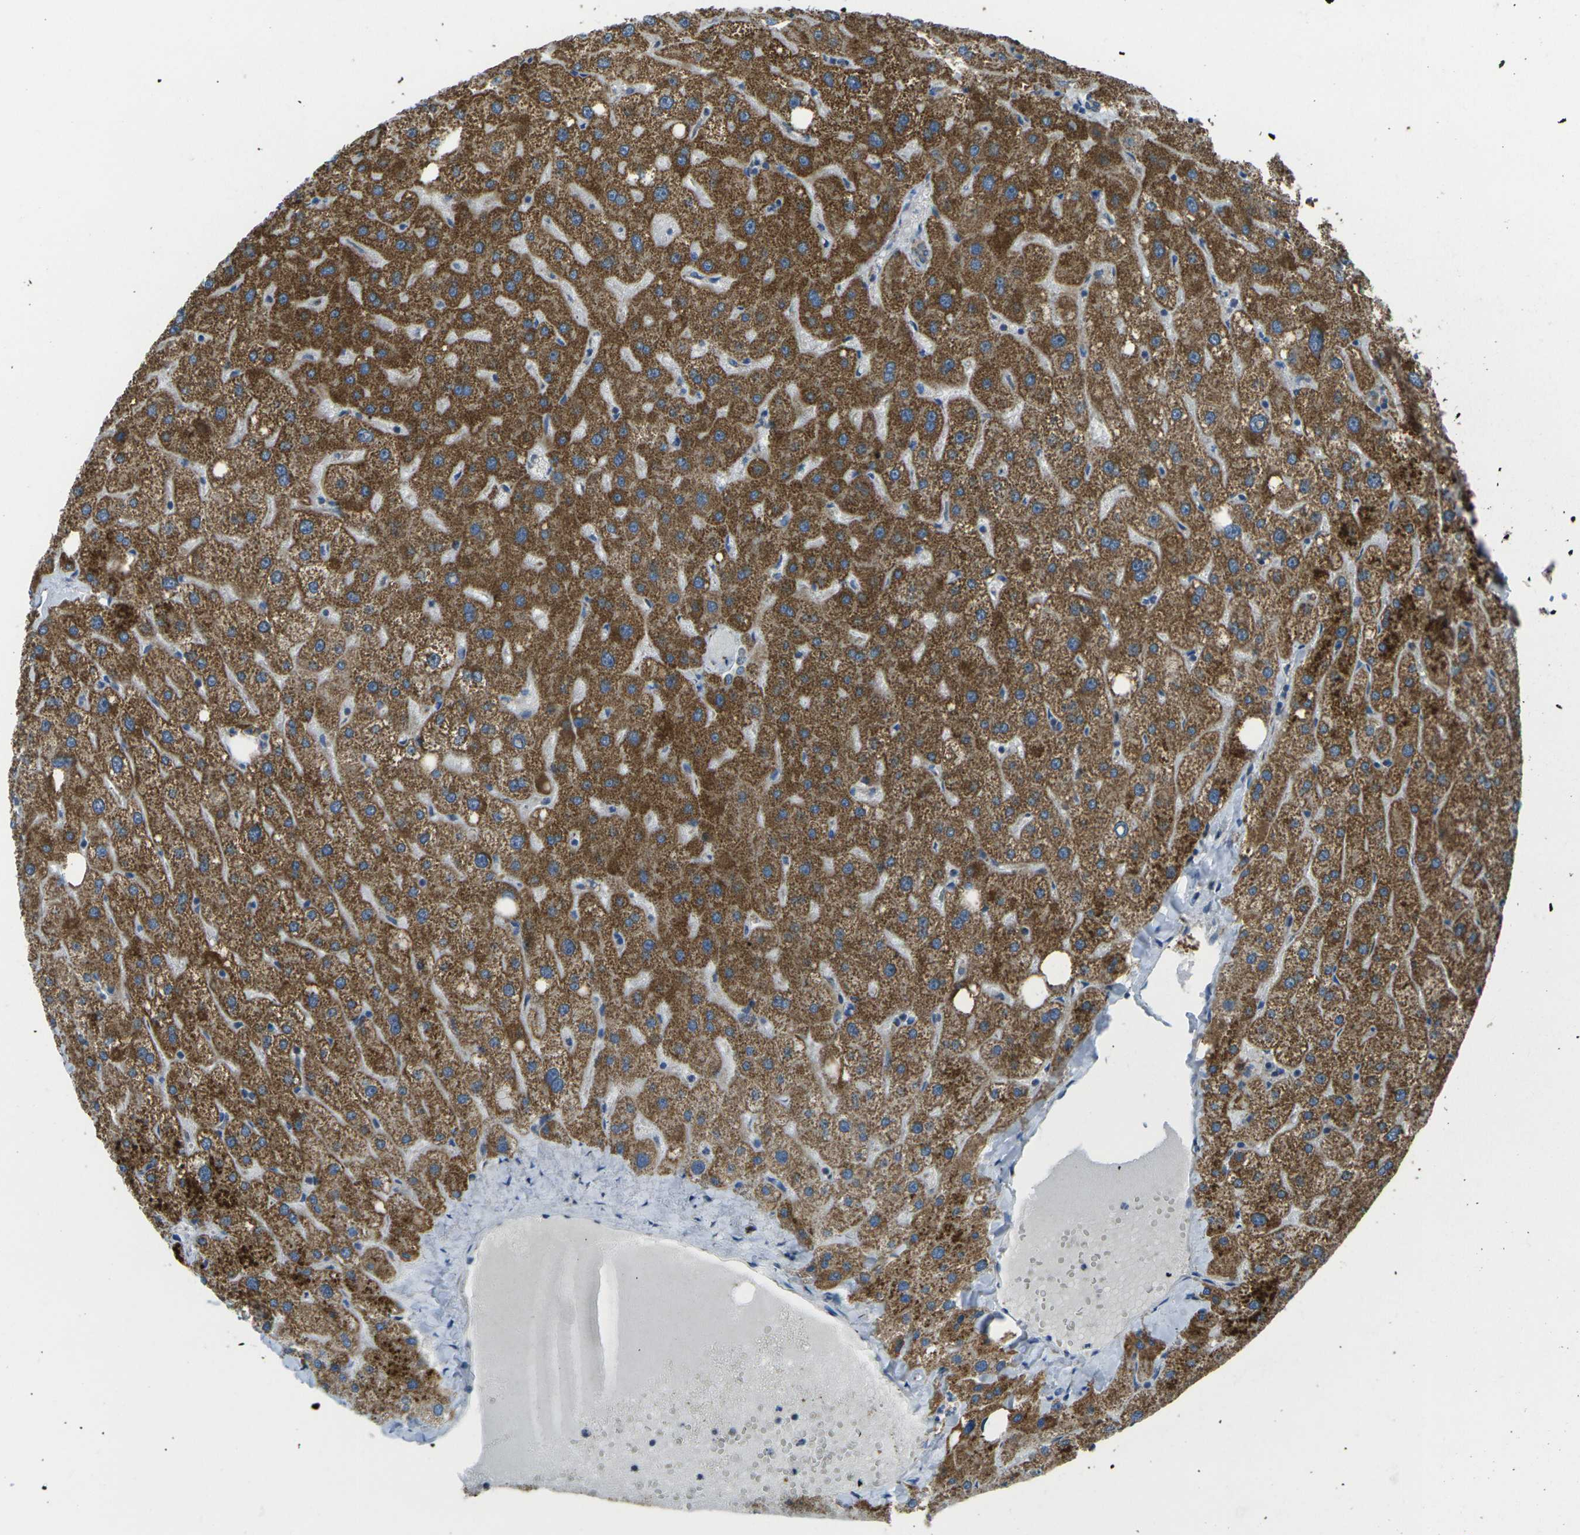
{"staining": {"intensity": "weak", "quantity": "25%-75%", "location": "cytoplasmic/membranous"}, "tissue": "liver", "cell_type": "Cholangiocytes", "image_type": "normal", "snomed": [{"axis": "morphology", "description": "Normal tissue, NOS"}, {"axis": "topography", "description": "Liver"}], "caption": "Weak cytoplasmic/membranous positivity for a protein is identified in about 25%-75% of cholangiocytes of normal liver using immunohistochemistry (IHC).", "gene": "TMEM120B", "patient": {"sex": "male", "age": 73}}